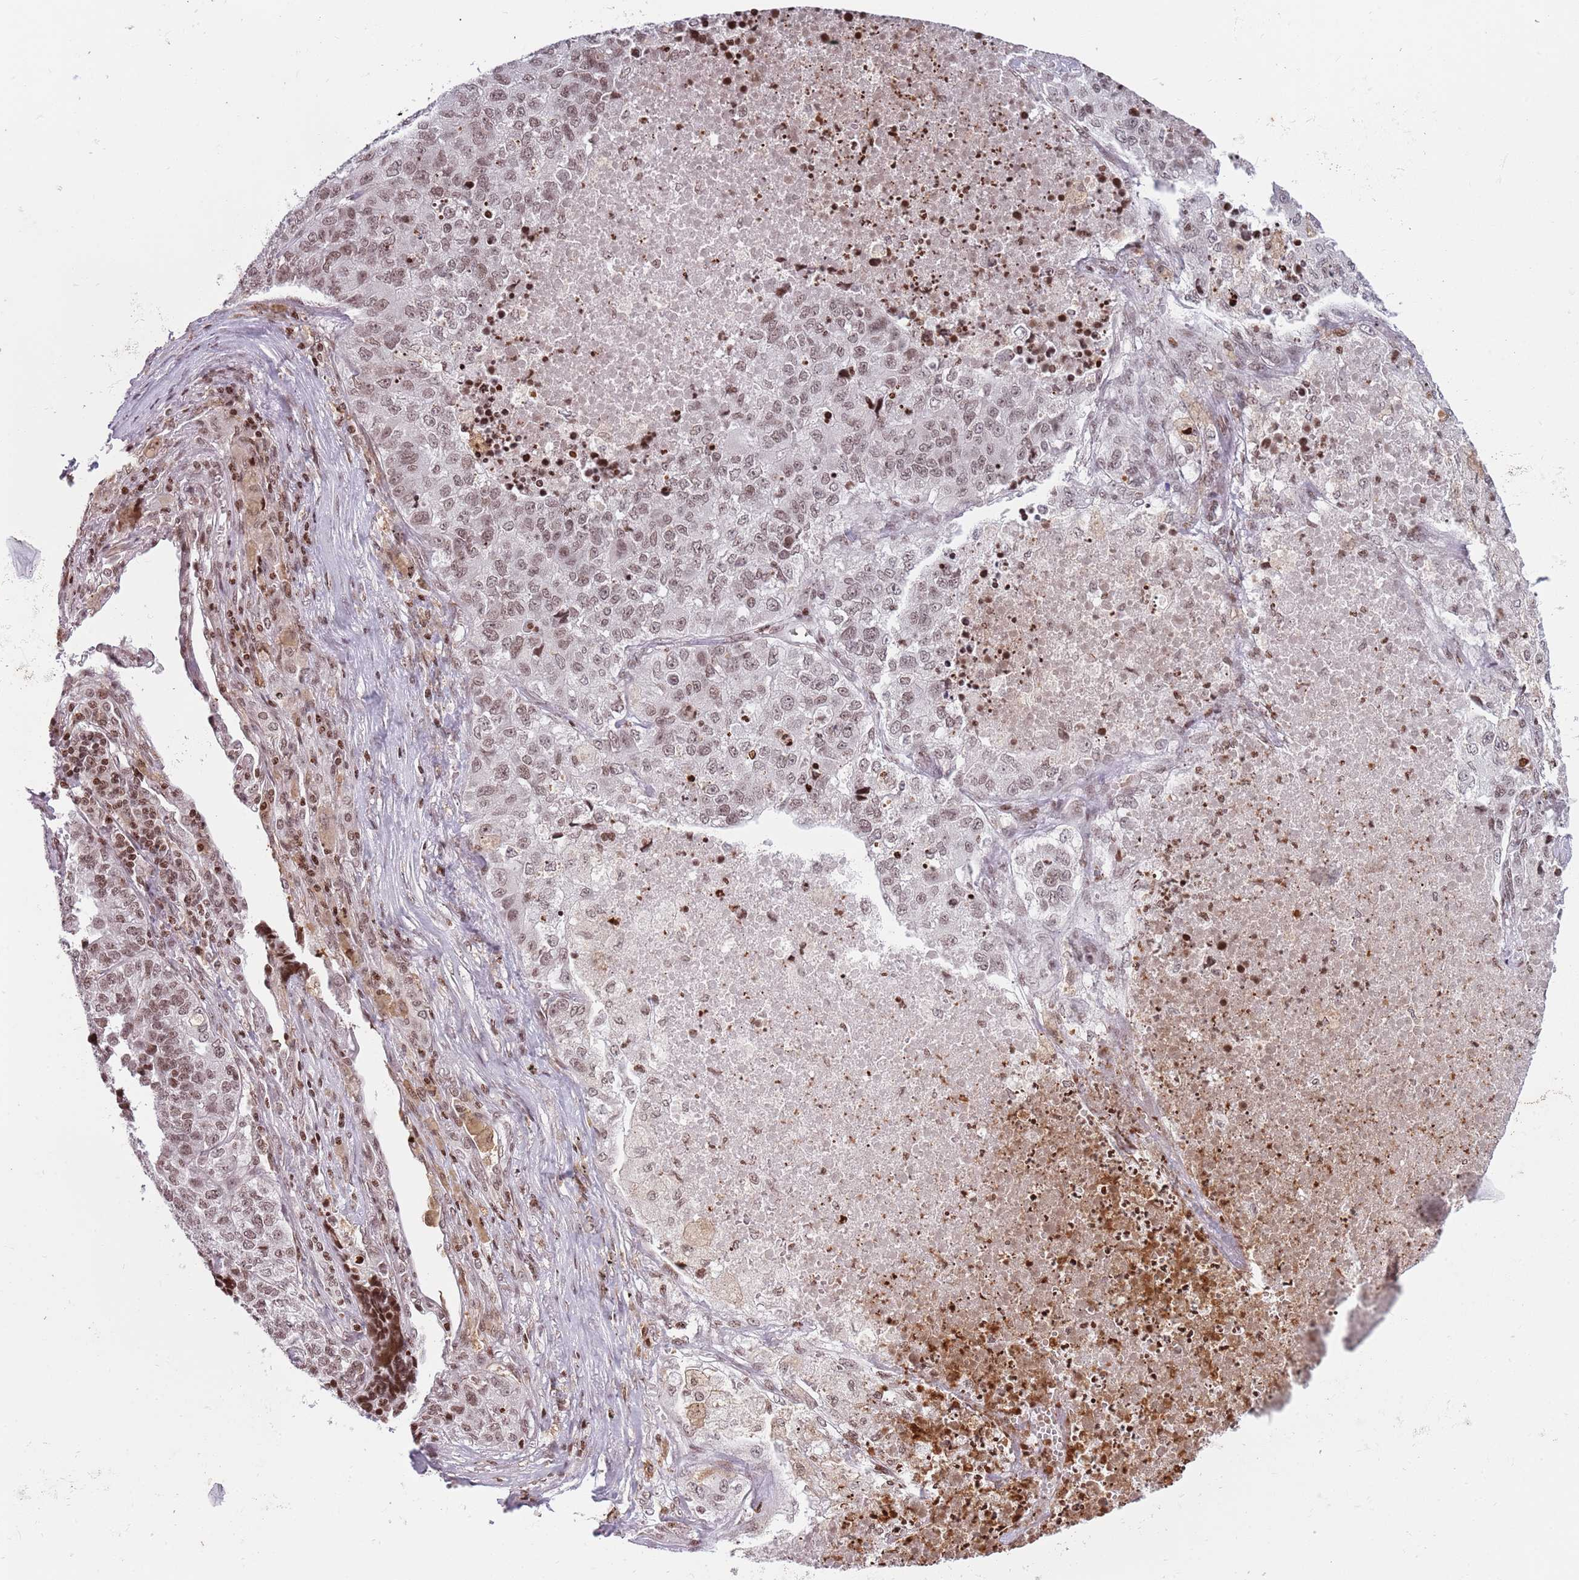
{"staining": {"intensity": "moderate", "quantity": ">75%", "location": "nuclear"}, "tissue": "lung cancer", "cell_type": "Tumor cells", "image_type": "cancer", "snomed": [{"axis": "morphology", "description": "Adenocarcinoma, NOS"}, {"axis": "topography", "description": "Lung"}], "caption": "Immunohistochemical staining of adenocarcinoma (lung) displays moderate nuclear protein staining in approximately >75% of tumor cells.", "gene": "SH3RF3", "patient": {"sex": "male", "age": 49}}